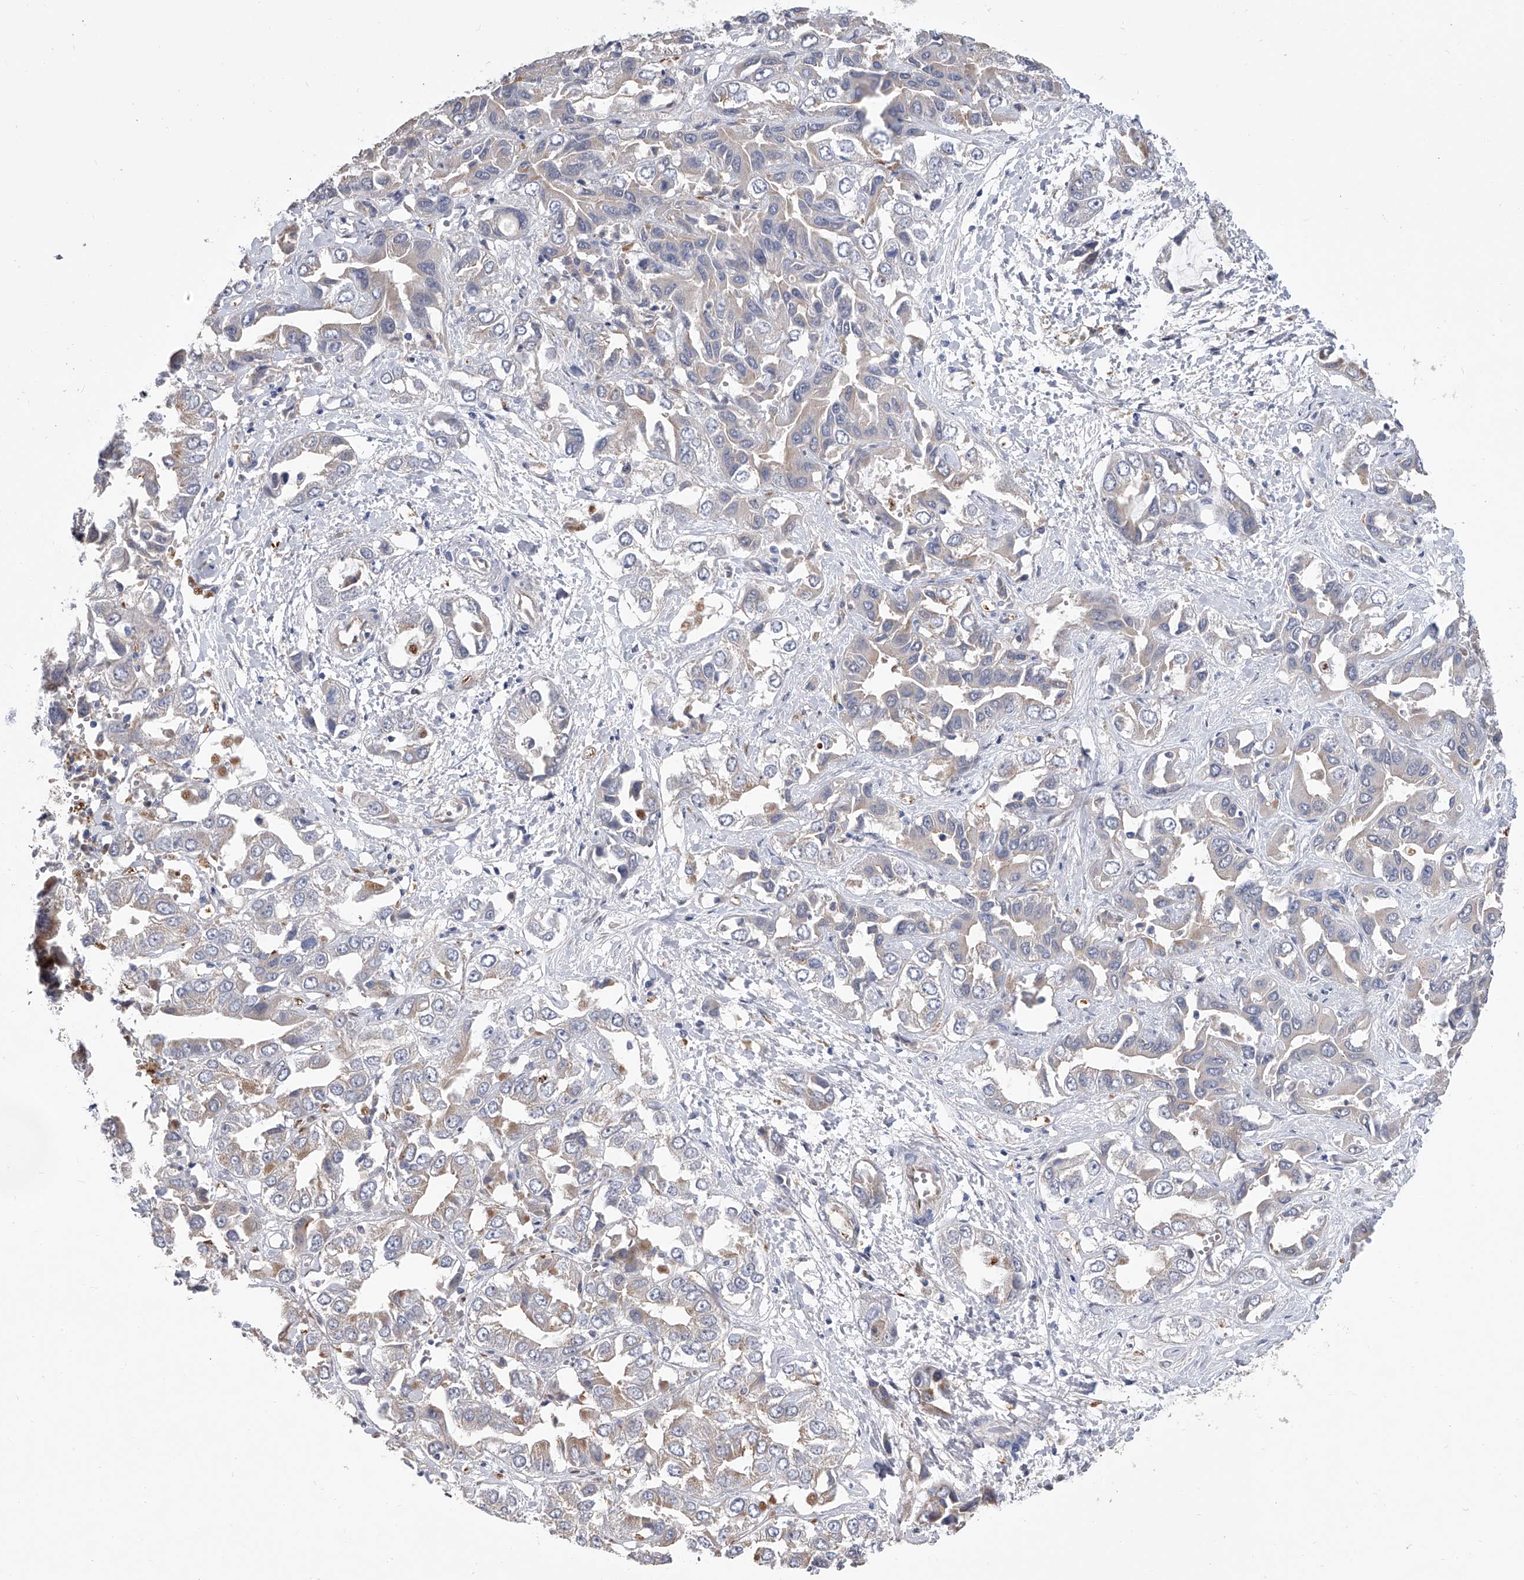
{"staining": {"intensity": "negative", "quantity": "none", "location": "none"}, "tissue": "liver cancer", "cell_type": "Tumor cells", "image_type": "cancer", "snomed": [{"axis": "morphology", "description": "Cholangiocarcinoma"}, {"axis": "topography", "description": "Liver"}], "caption": "DAB immunohistochemical staining of liver cancer (cholangiocarcinoma) demonstrates no significant expression in tumor cells.", "gene": "ZNF426", "patient": {"sex": "female", "age": 52}}